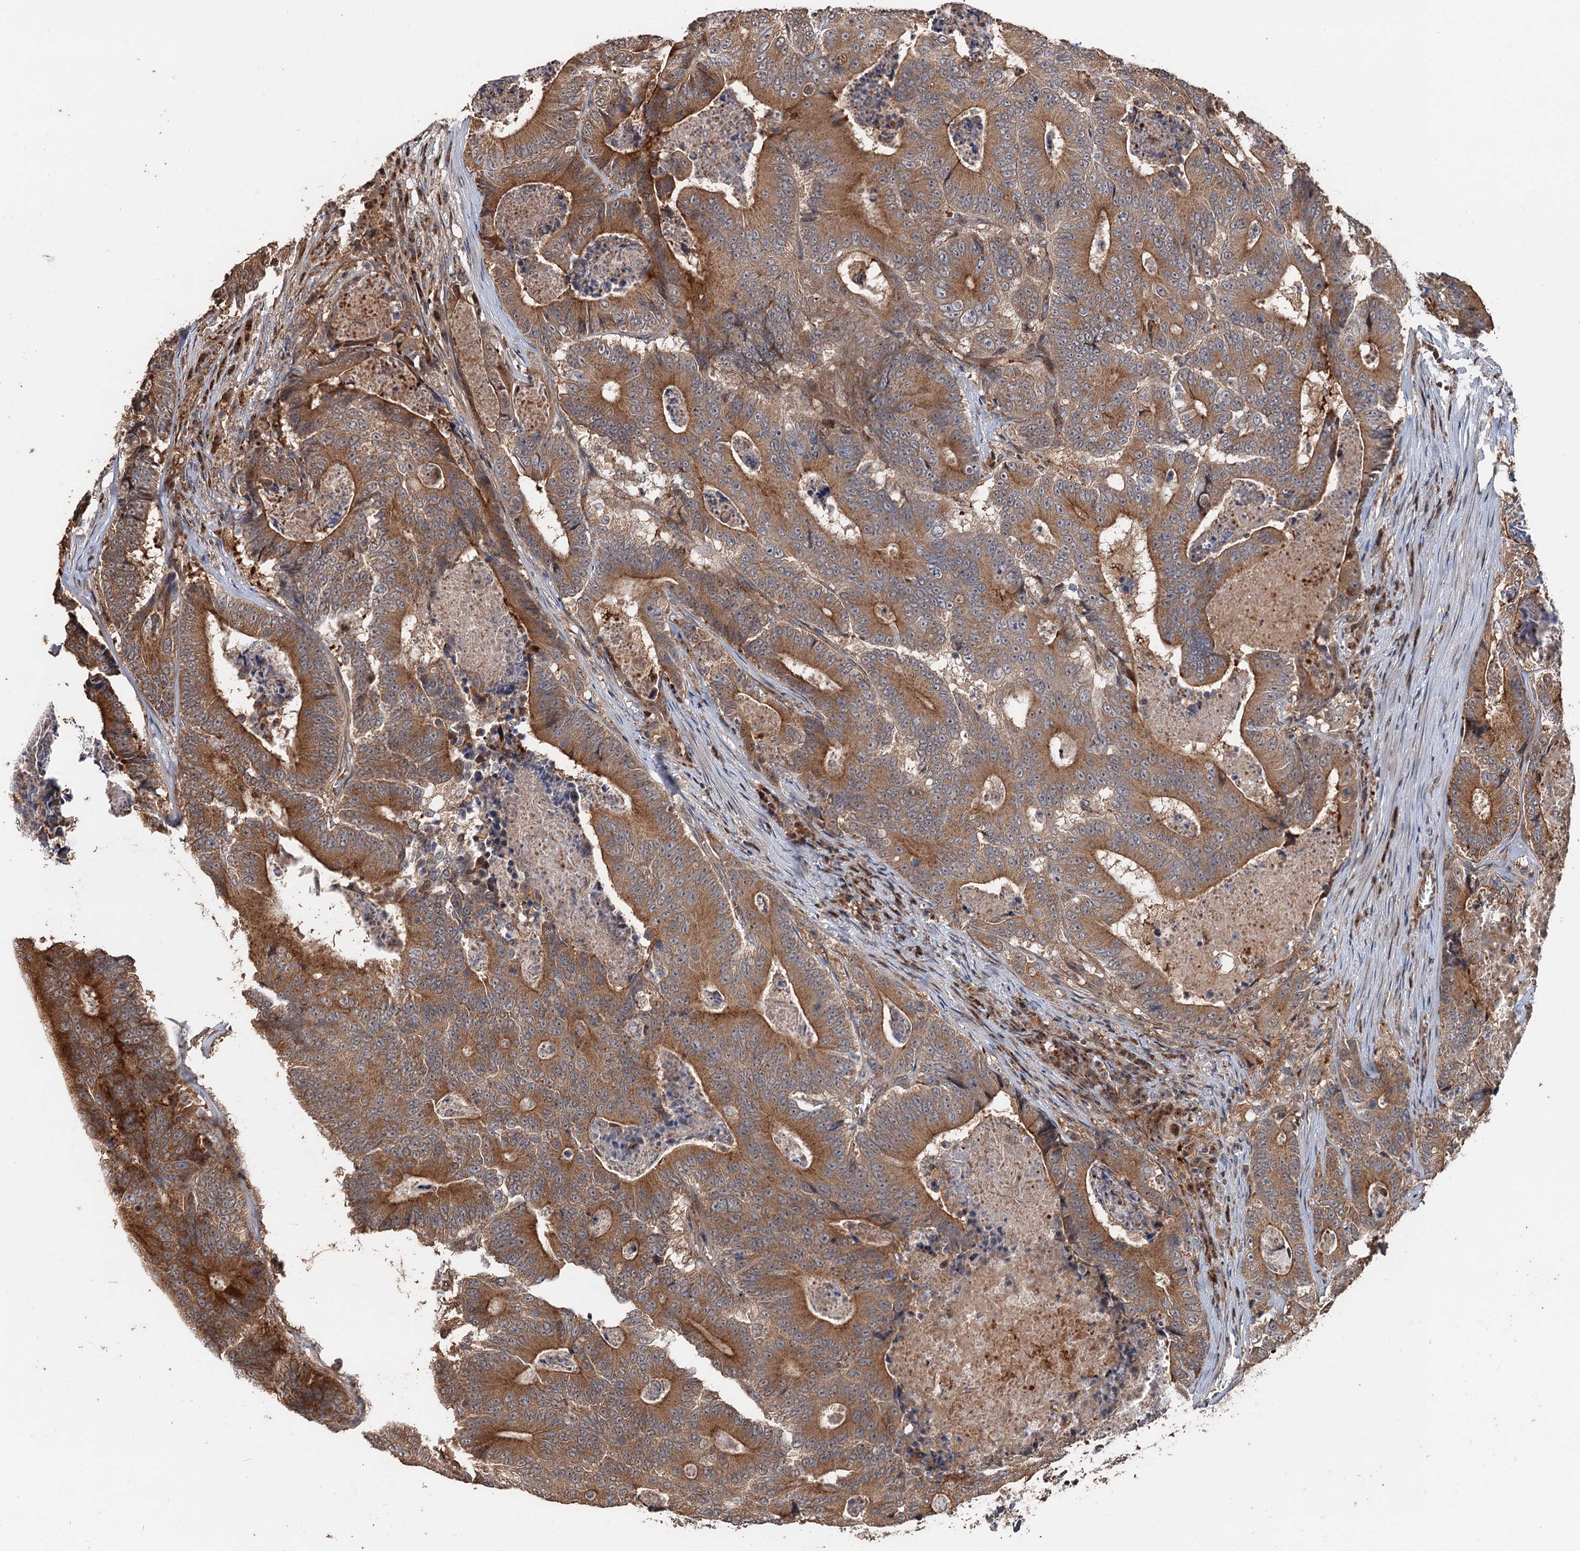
{"staining": {"intensity": "strong", "quantity": ">75%", "location": "cytoplasmic/membranous"}, "tissue": "colorectal cancer", "cell_type": "Tumor cells", "image_type": "cancer", "snomed": [{"axis": "morphology", "description": "Adenocarcinoma, NOS"}, {"axis": "topography", "description": "Colon"}], "caption": "This histopathology image demonstrates colorectal cancer stained with IHC to label a protein in brown. The cytoplasmic/membranous of tumor cells show strong positivity for the protein. Nuclei are counter-stained blue.", "gene": "DEXI", "patient": {"sex": "male", "age": 83}}